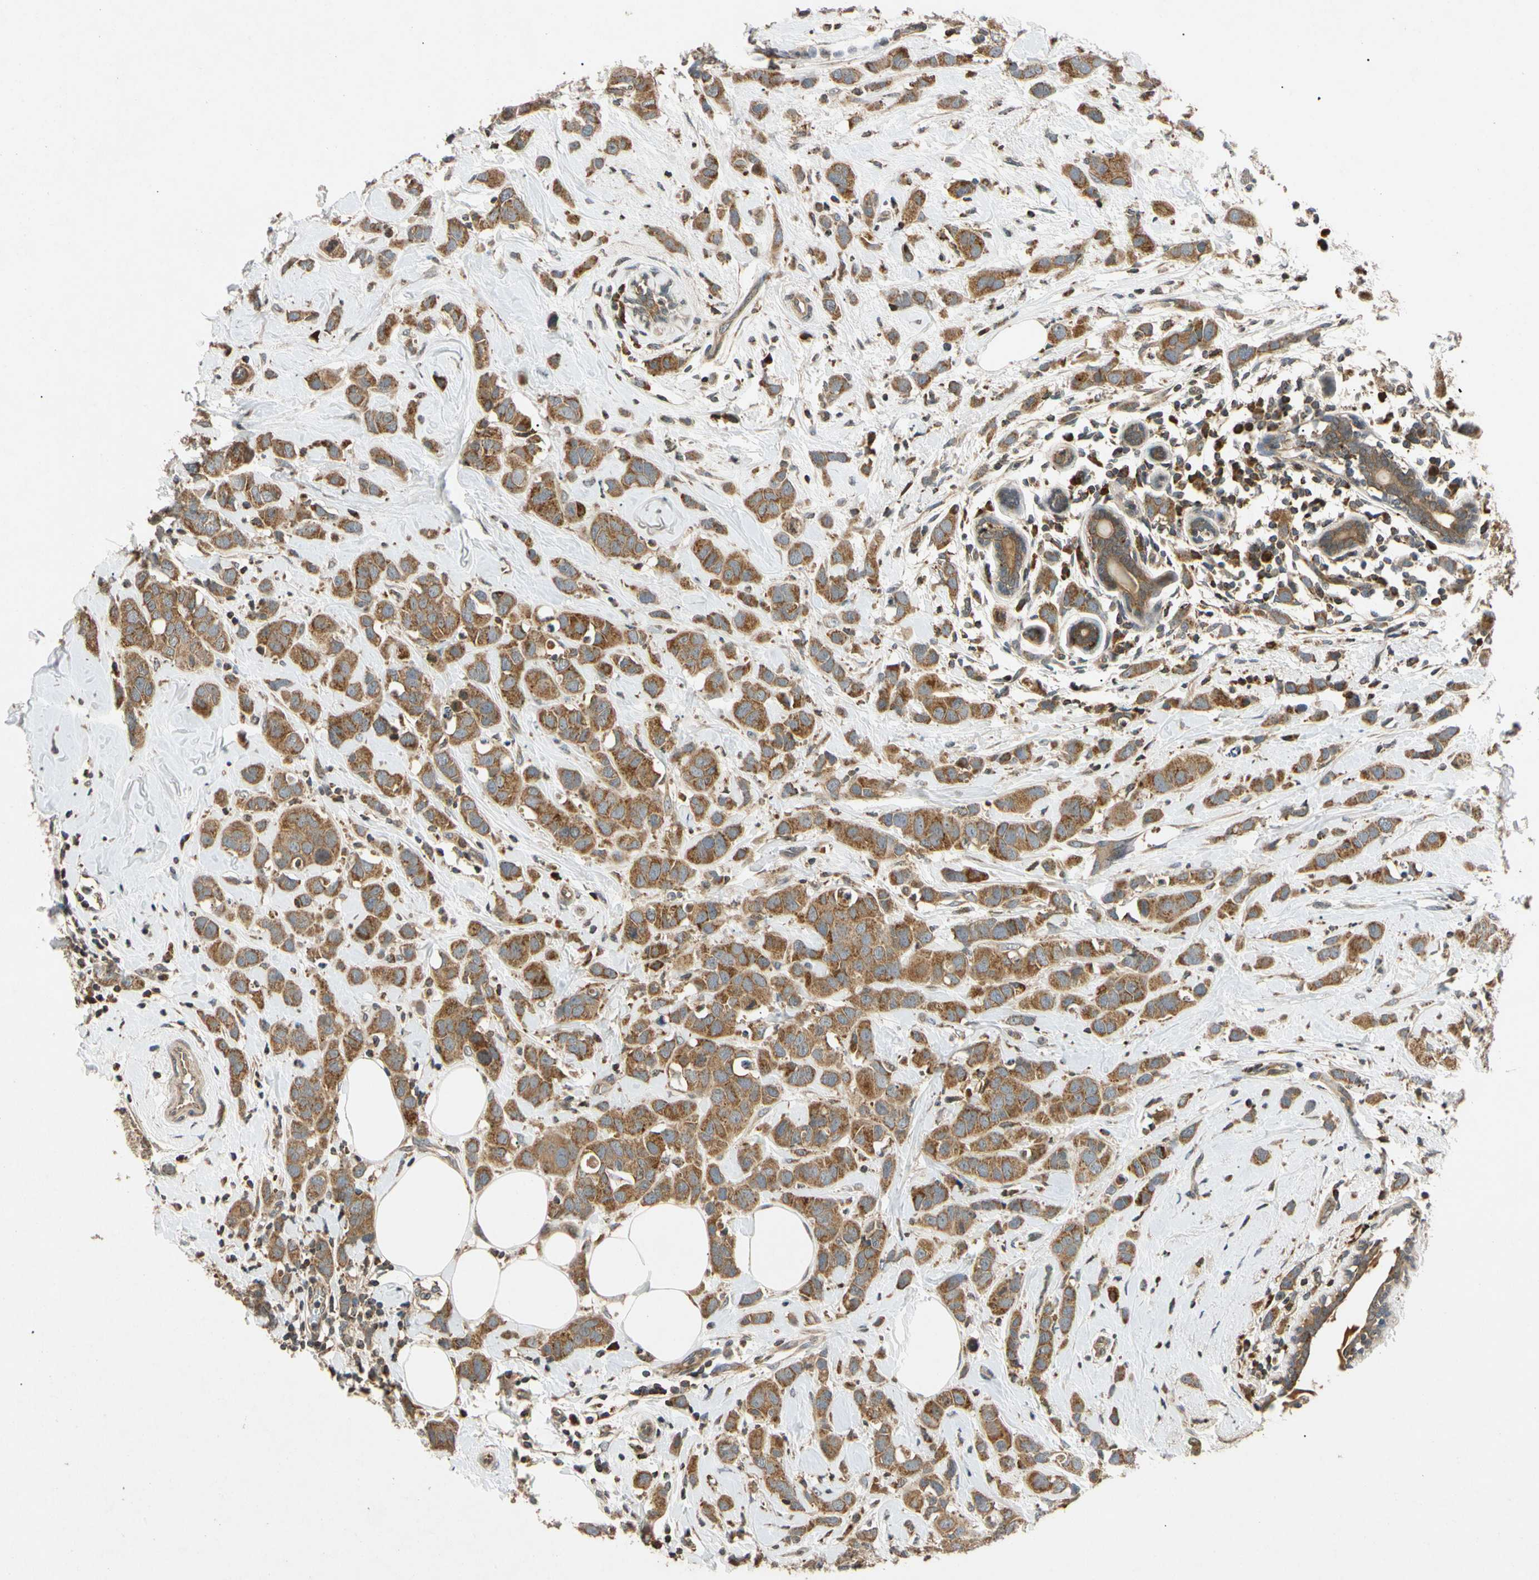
{"staining": {"intensity": "strong", "quantity": ">75%", "location": "cytoplasmic/membranous"}, "tissue": "breast cancer", "cell_type": "Tumor cells", "image_type": "cancer", "snomed": [{"axis": "morphology", "description": "Normal tissue, NOS"}, {"axis": "morphology", "description": "Duct carcinoma"}, {"axis": "topography", "description": "Breast"}], "caption": "Human breast intraductal carcinoma stained with a protein marker demonstrates strong staining in tumor cells.", "gene": "MRPS22", "patient": {"sex": "female", "age": 50}}